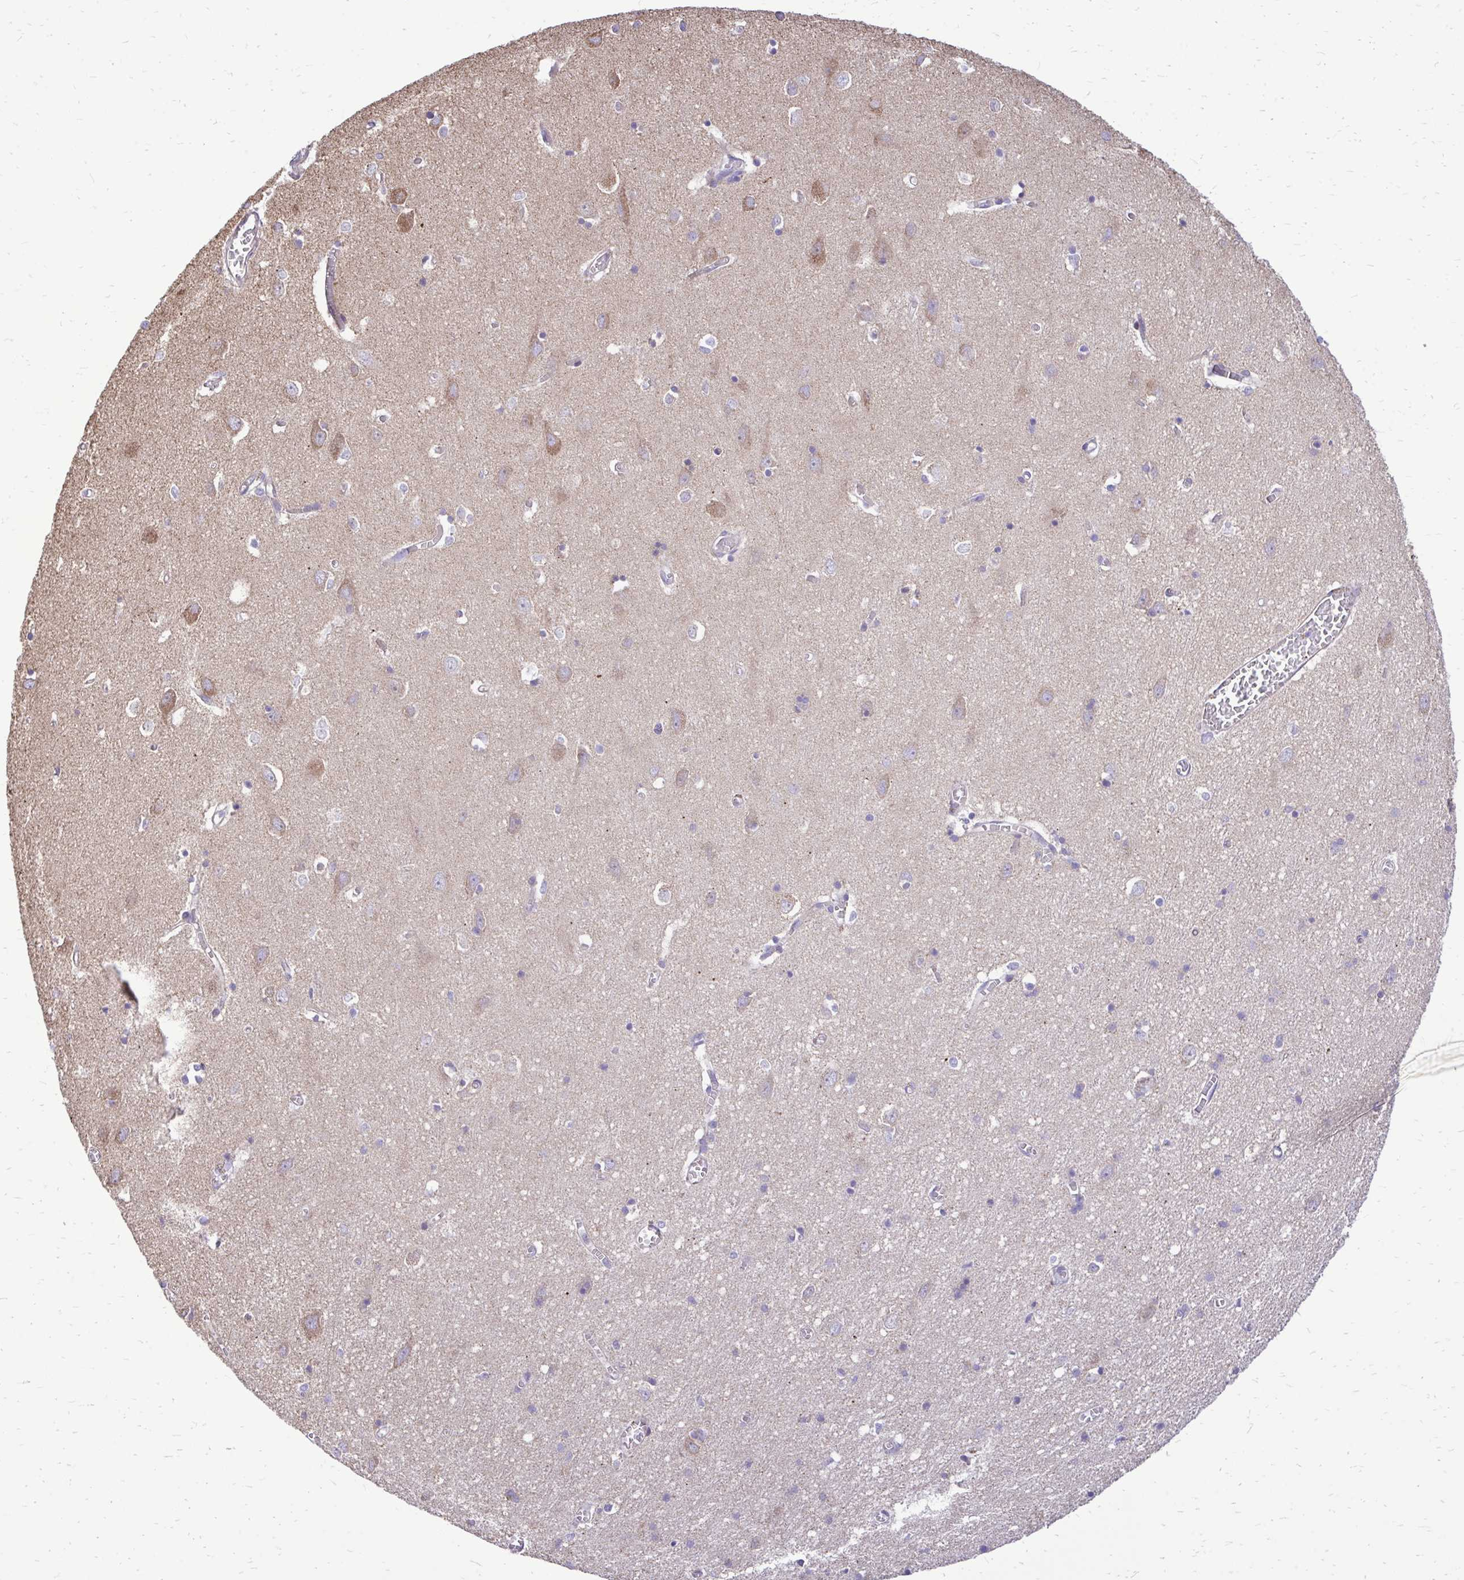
{"staining": {"intensity": "negative", "quantity": "none", "location": "none"}, "tissue": "cerebral cortex", "cell_type": "Endothelial cells", "image_type": "normal", "snomed": [{"axis": "morphology", "description": "Normal tissue, NOS"}, {"axis": "topography", "description": "Cerebral cortex"}], "caption": "IHC of benign cerebral cortex reveals no expression in endothelial cells. (Immunohistochemistry (ihc), brightfield microscopy, high magnification).", "gene": "ATP13A2", "patient": {"sex": "male", "age": 70}}